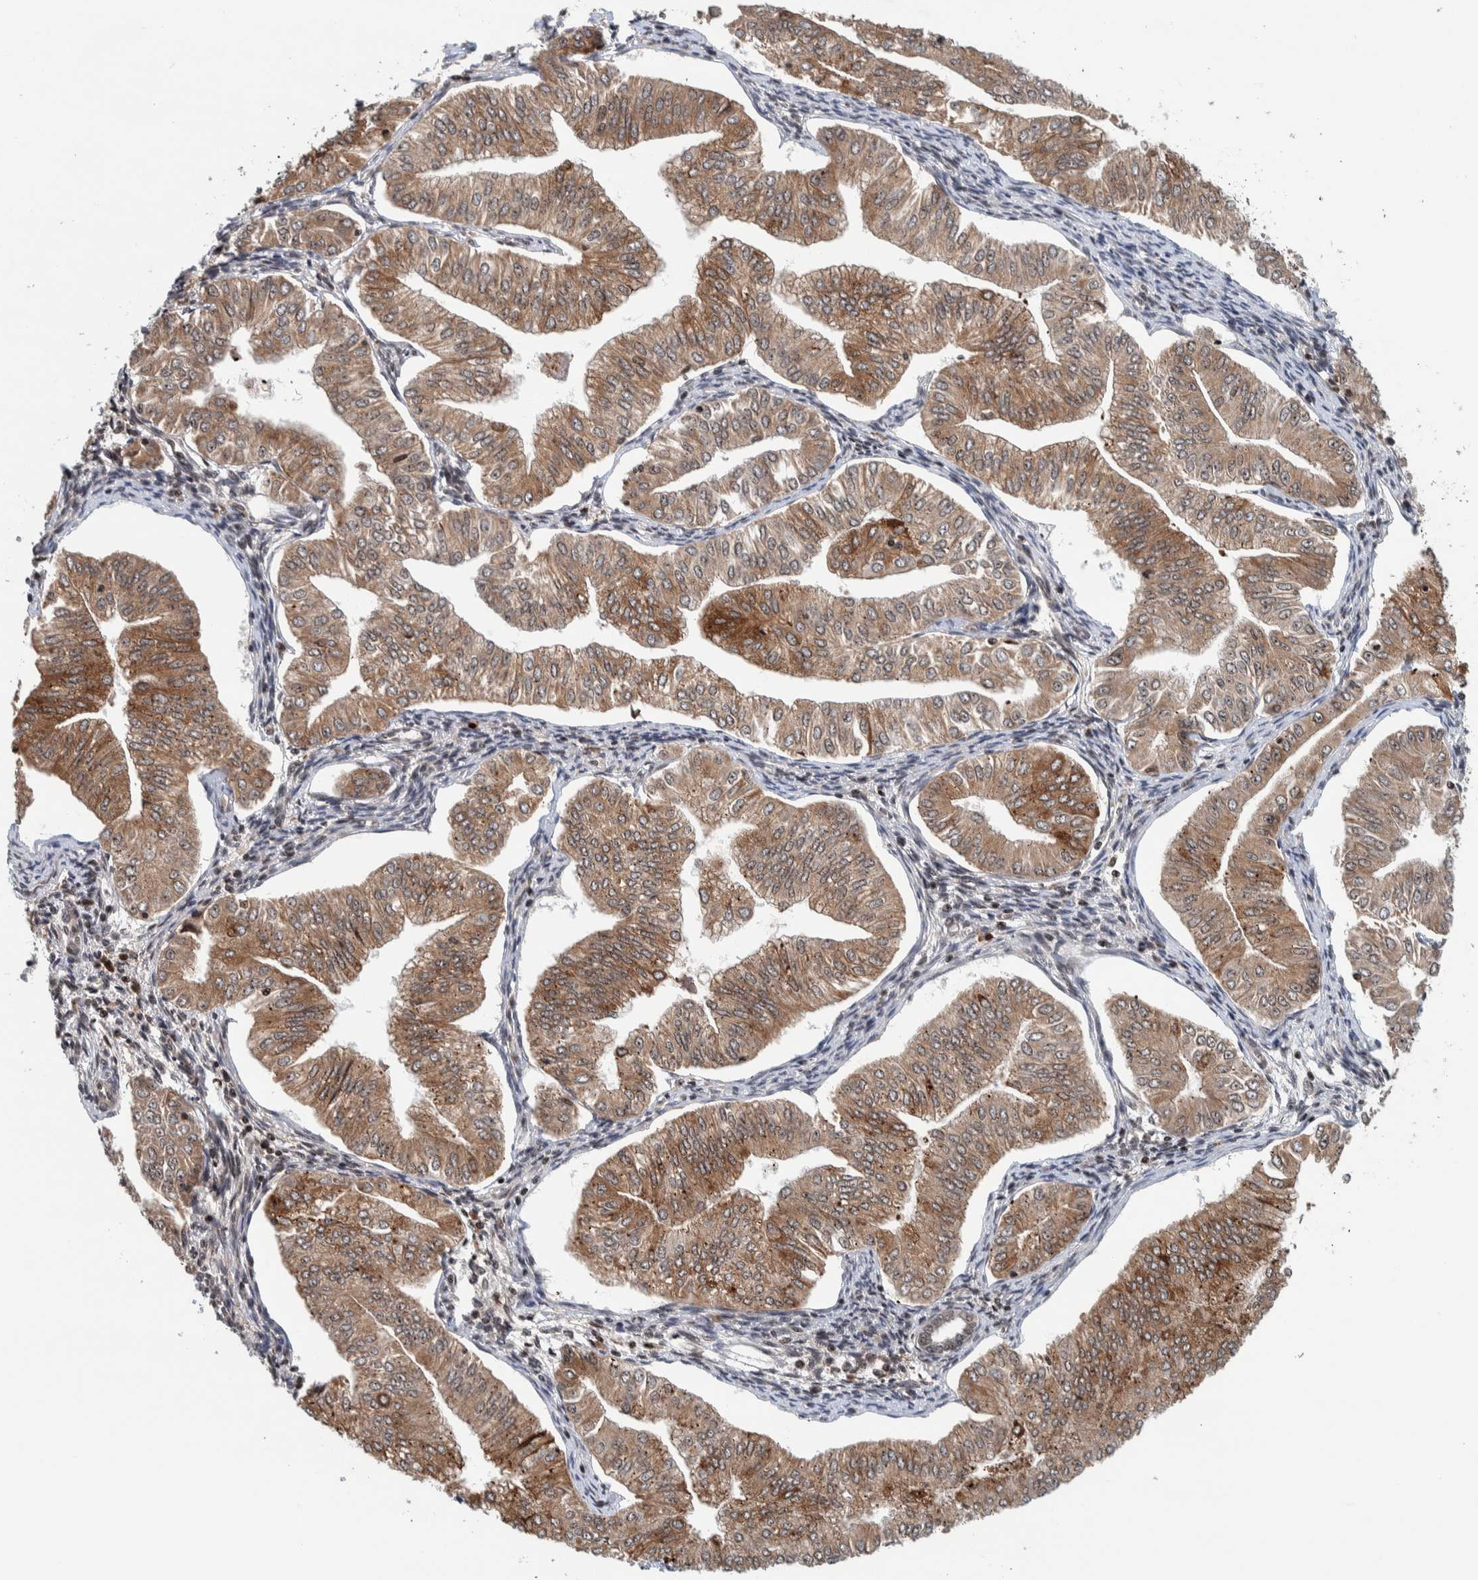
{"staining": {"intensity": "moderate", "quantity": ">75%", "location": "cytoplasmic/membranous"}, "tissue": "endometrial cancer", "cell_type": "Tumor cells", "image_type": "cancer", "snomed": [{"axis": "morphology", "description": "Normal tissue, NOS"}, {"axis": "morphology", "description": "Adenocarcinoma, NOS"}, {"axis": "topography", "description": "Endometrium"}], "caption": "A brown stain highlights moderate cytoplasmic/membranous staining of a protein in human adenocarcinoma (endometrial) tumor cells.", "gene": "CCDC182", "patient": {"sex": "female", "age": 53}}